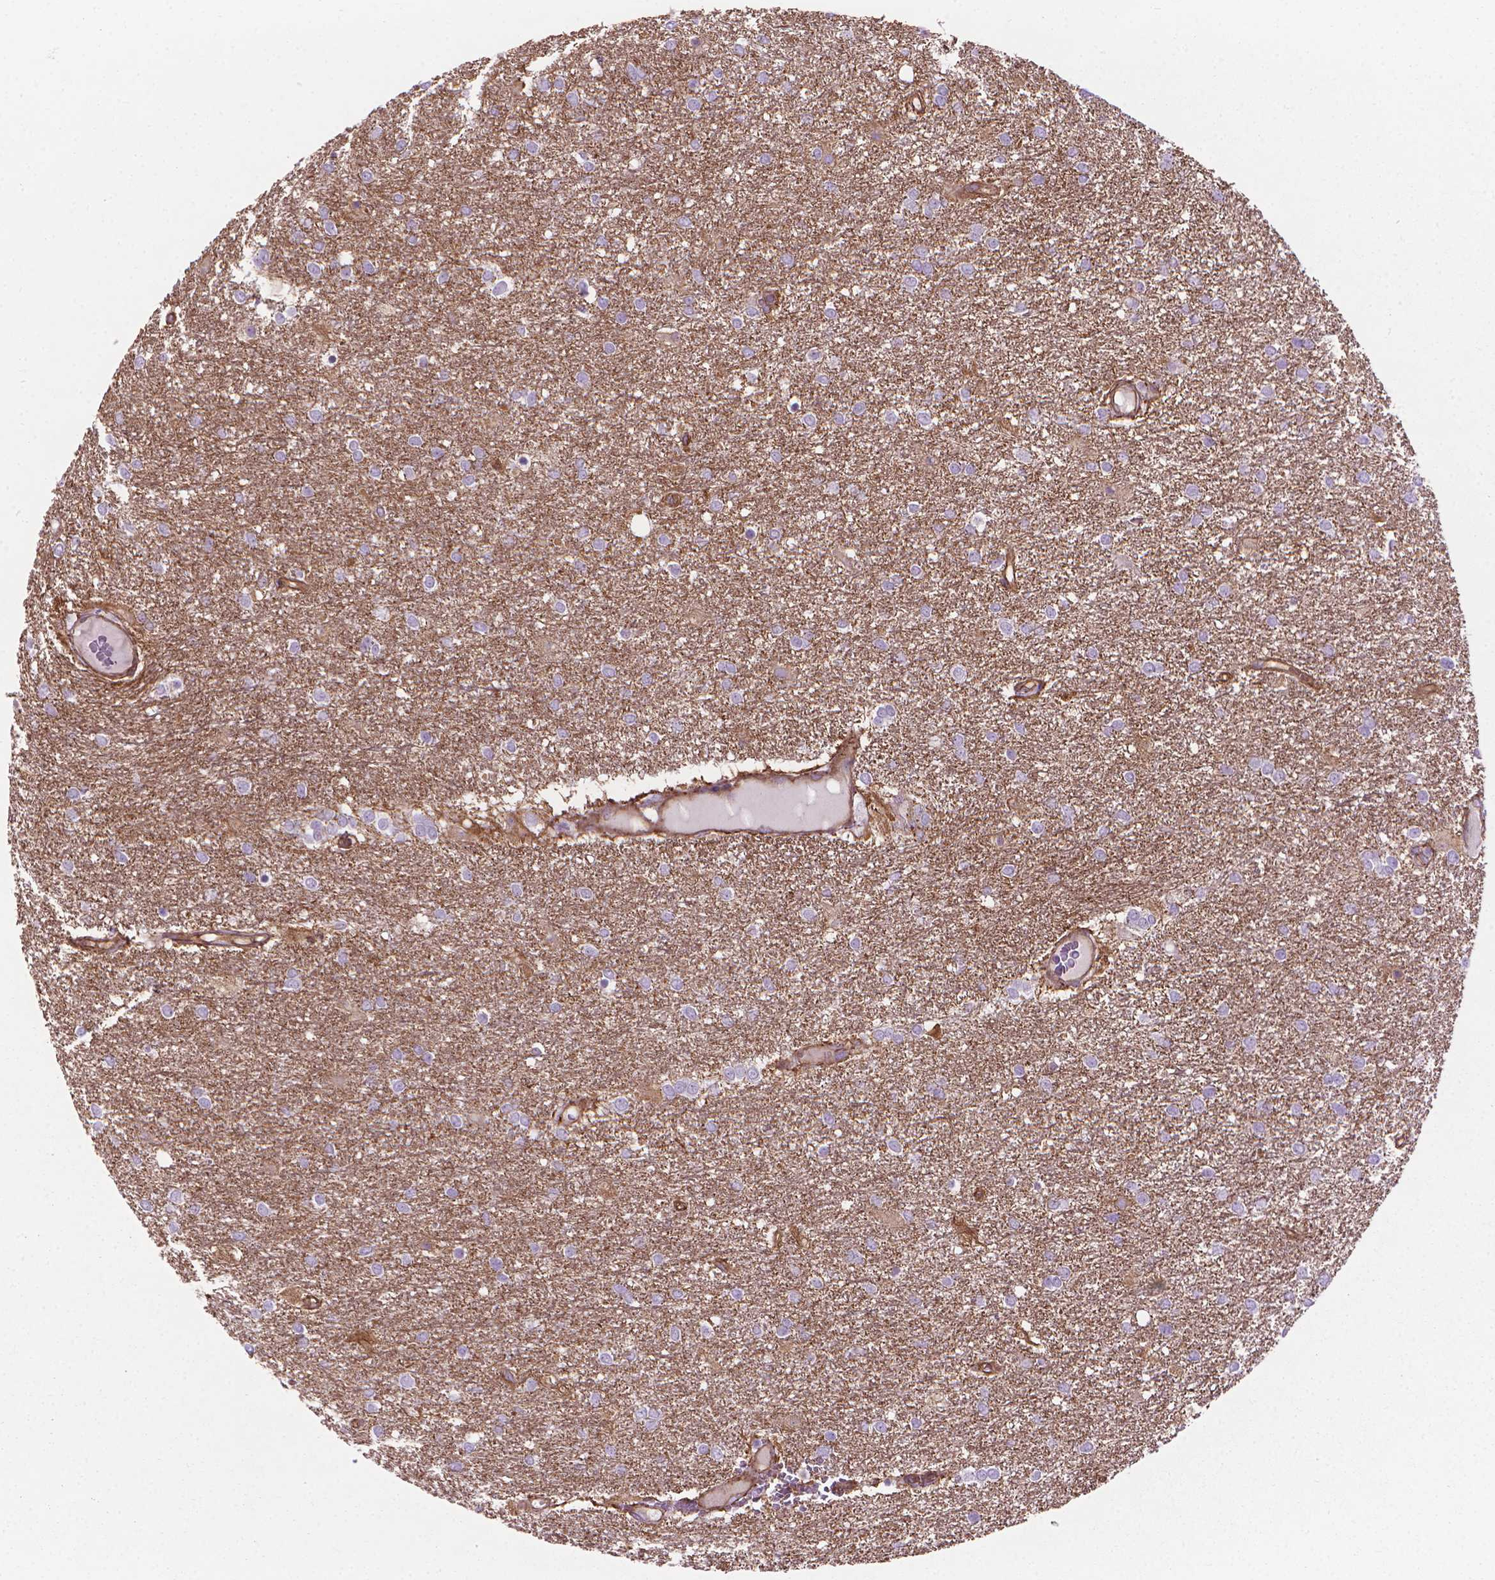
{"staining": {"intensity": "negative", "quantity": "none", "location": "none"}, "tissue": "glioma", "cell_type": "Tumor cells", "image_type": "cancer", "snomed": [{"axis": "morphology", "description": "Glioma, malignant, High grade"}, {"axis": "topography", "description": "Brain"}], "caption": "Tumor cells show no significant positivity in glioma. (Stains: DAB IHC with hematoxylin counter stain, Microscopy: brightfield microscopy at high magnification).", "gene": "TENT5A", "patient": {"sex": "female", "age": 61}}